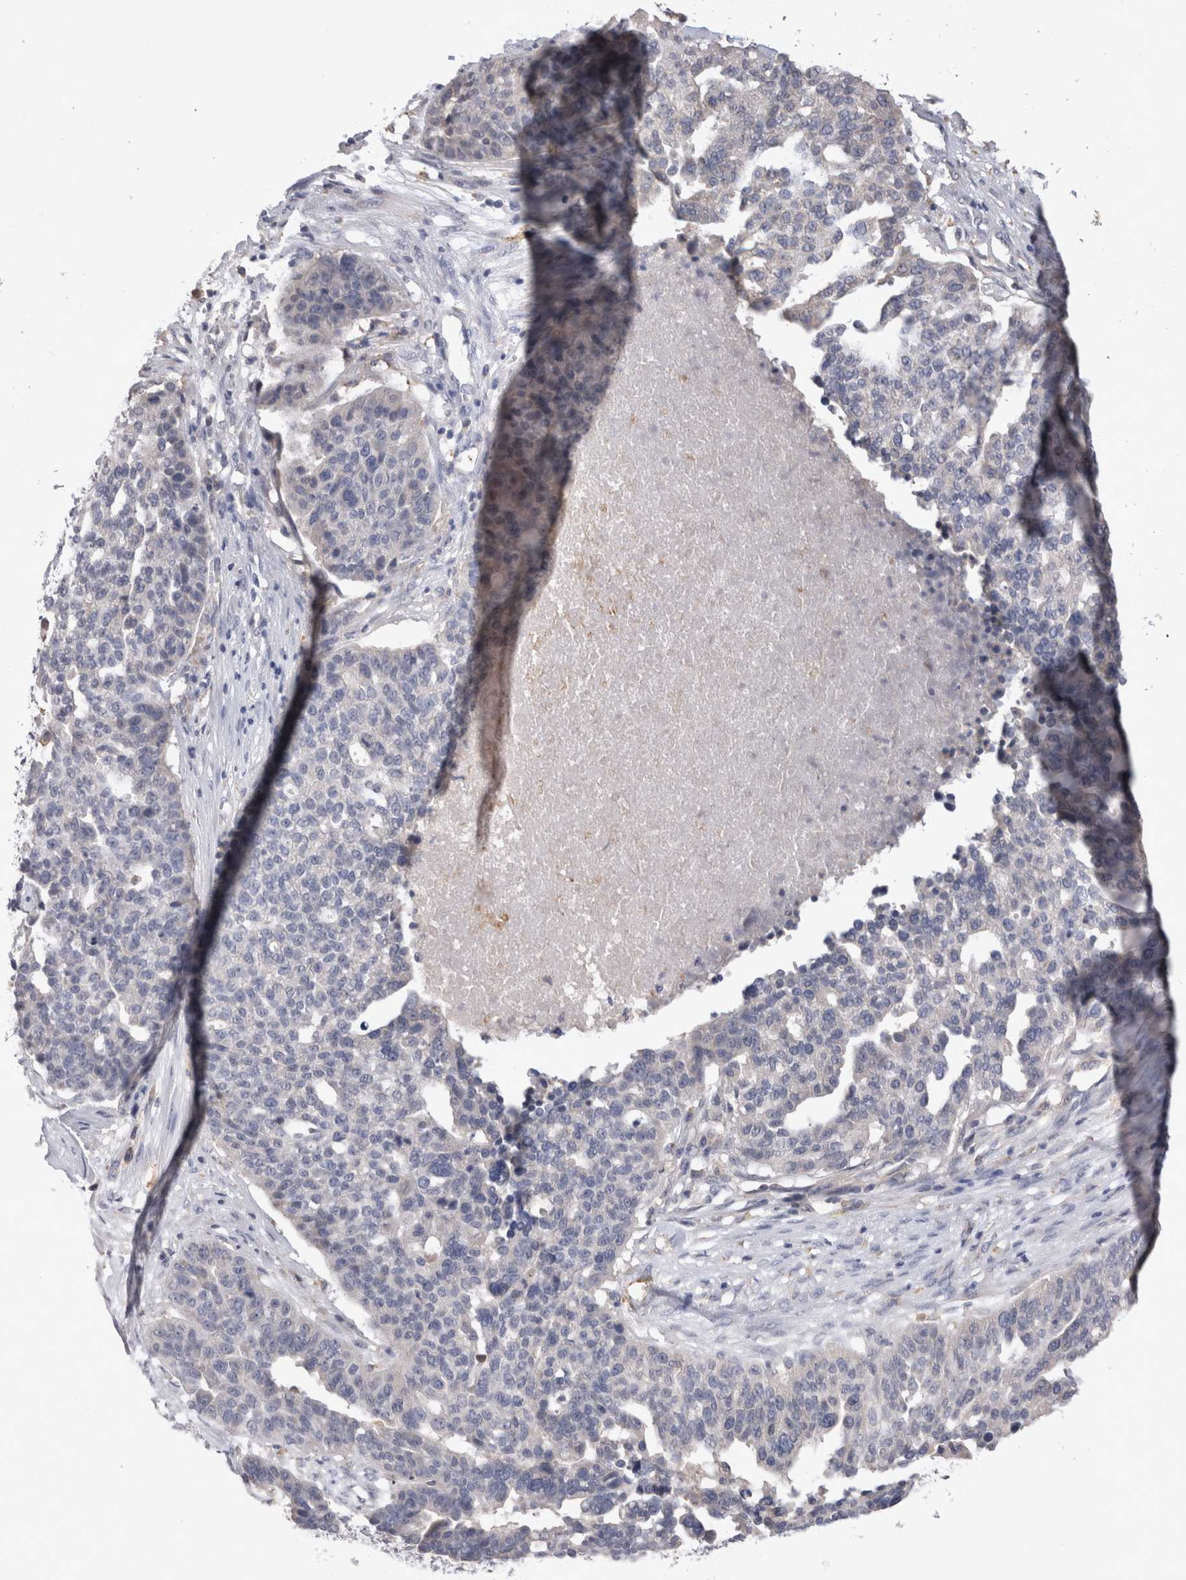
{"staining": {"intensity": "negative", "quantity": "none", "location": "none"}, "tissue": "ovarian cancer", "cell_type": "Tumor cells", "image_type": "cancer", "snomed": [{"axis": "morphology", "description": "Cystadenocarcinoma, serous, NOS"}, {"axis": "topography", "description": "Ovary"}], "caption": "Tumor cells show no significant protein staining in ovarian cancer.", "gene": "VSIG4", "patient": {"sex": "female", "age": 59}}